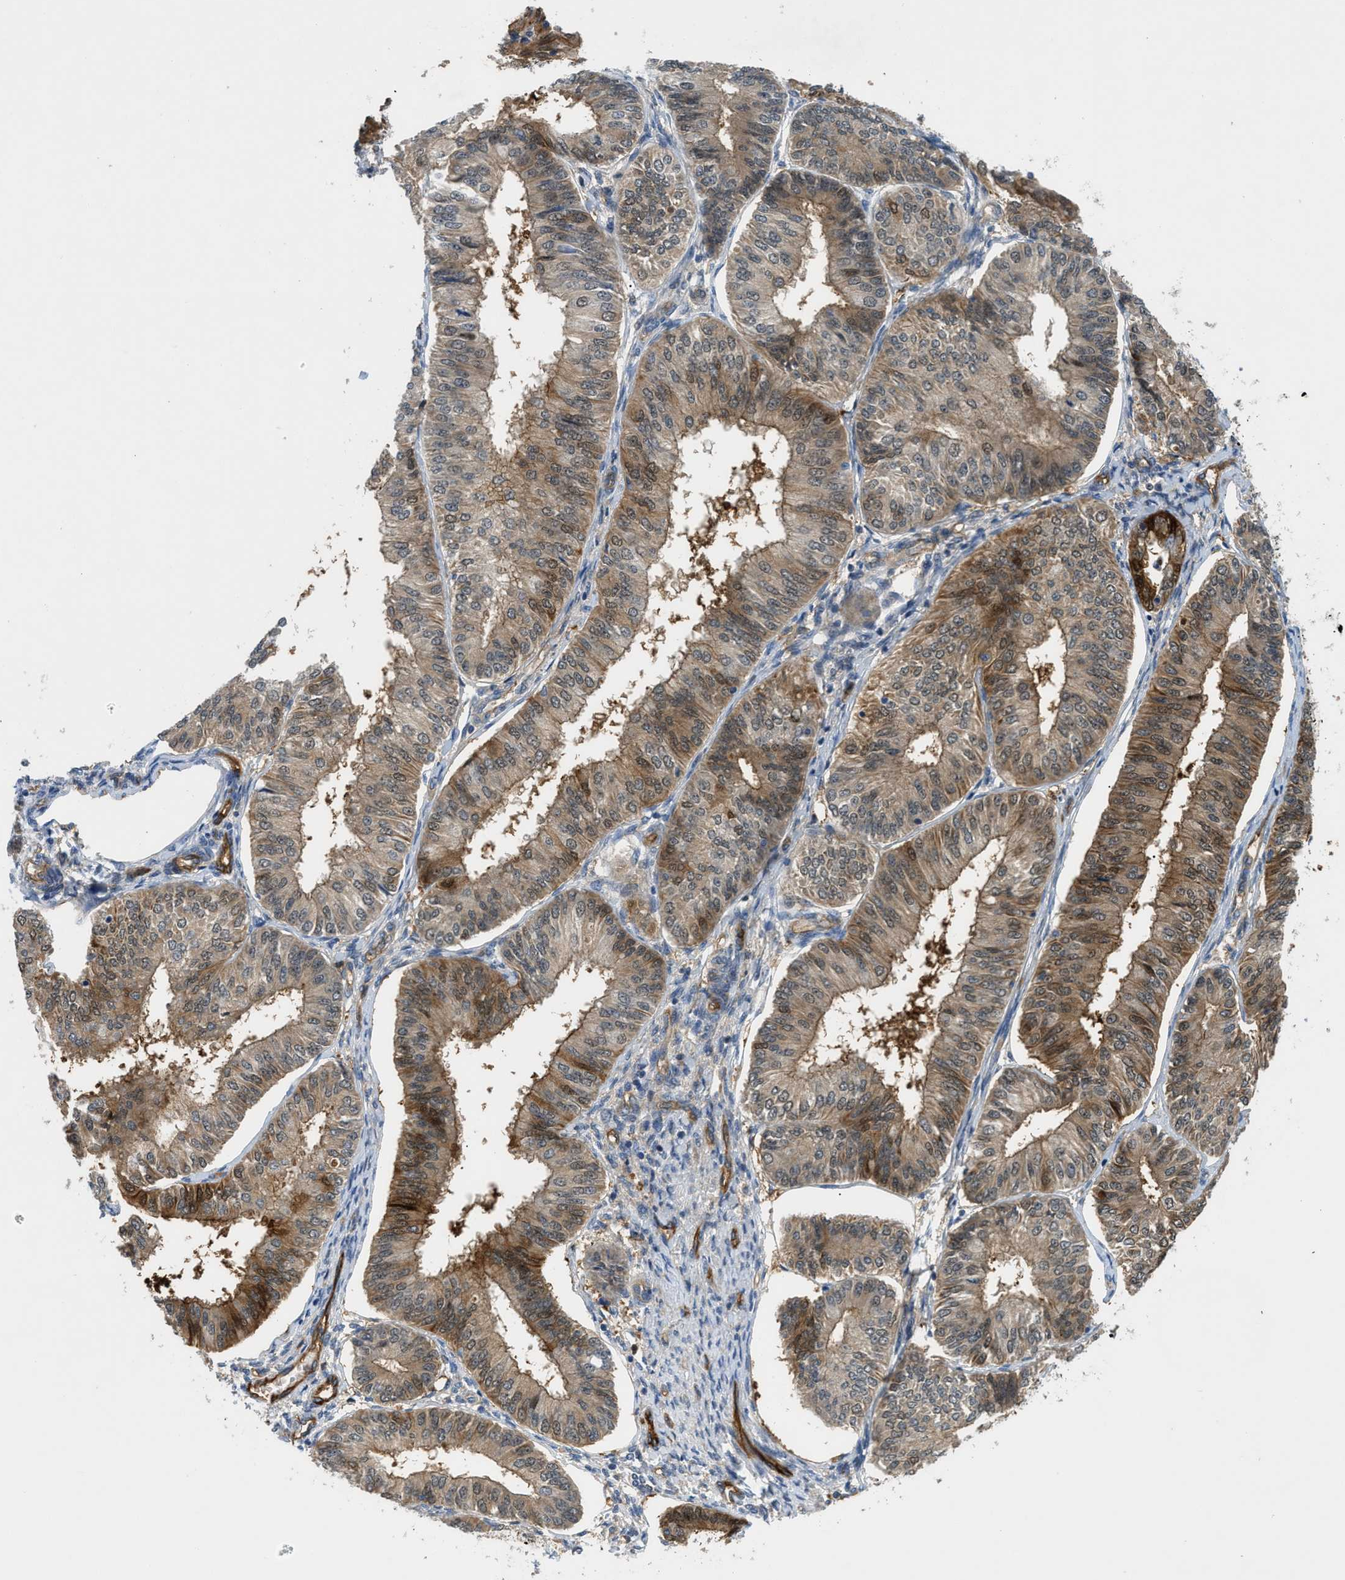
{"staining": {"intensity": "moderate", "quantity": "25%-75%", "location": "cytoplasmic/membranous,nuclear"}, "tissue": "endometrial cancer", "cell_type": "Tumor cells", "image_type": "cancer", "snomed": [{"axis": "morphology", "description": "Adenocarcinoma, NOS"}, {"axis": "topography", "description": "Endometrium"}], "caption": "Endometrial cancer stained for a protein demonstrates moderate cytoplasmic/membranous and nuclear positivity in tumor cells.", "gene": "TRAK2", "patient": {"sex": "female", "age": 58}}